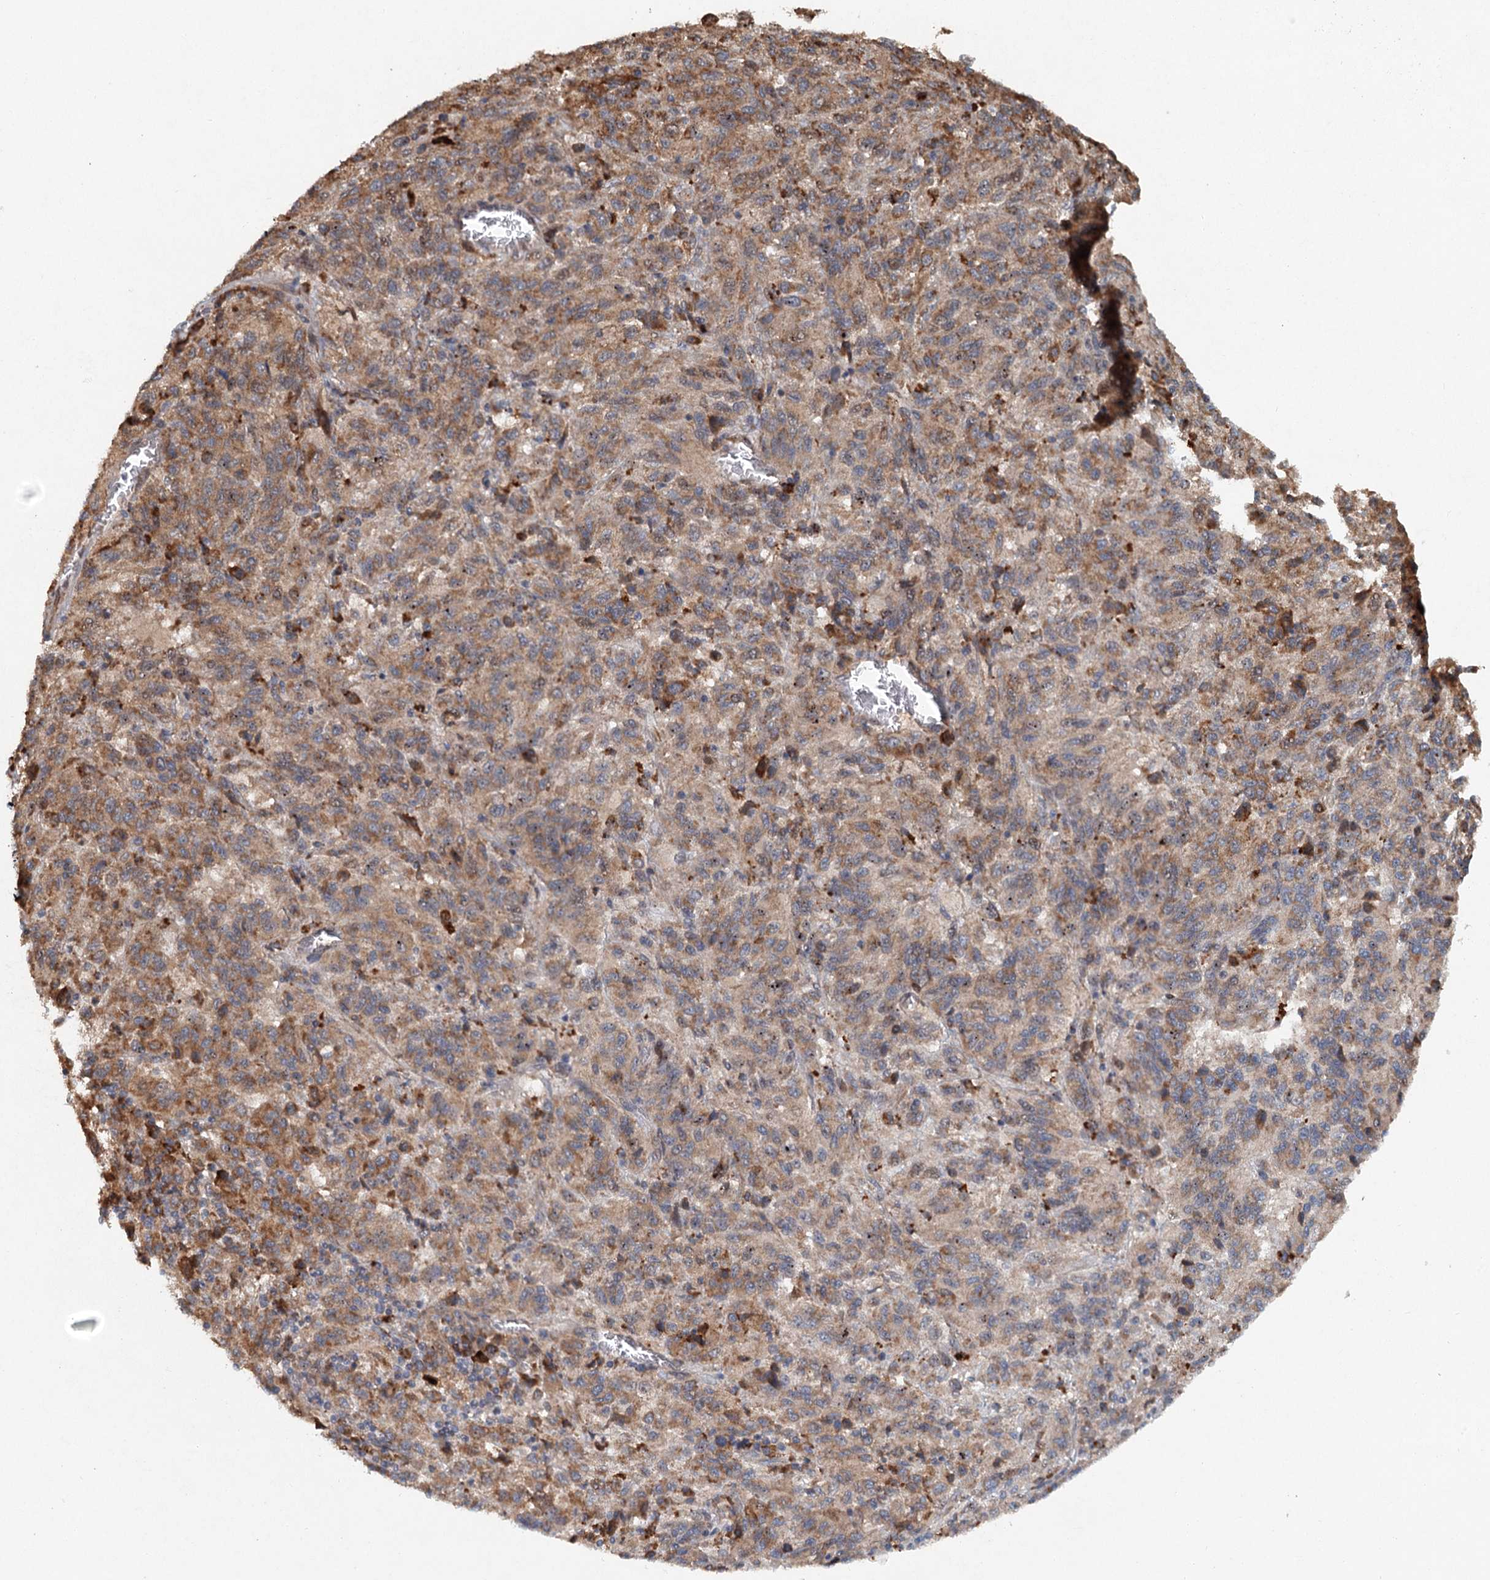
{"staining": {"intensity": "moderate", "quantity": "25%-75%", "location": "cytoplasmic/membranous"}, "tissue": "melanoma", "cell_type": "Tumor cells", "image_type": "cancer", "snomed": [{"axis": "morphology", "description": "Malignant melanoma, Metastatic site"}, {"axis": "topography", "description": "Lung"}], "caption": "Immunohistochemistry of malignant melanoma (metastatic site) reveals medium levels of moderate cytoplasmic/membranous staining in about 25%-75% of tumor cells.", "gene": "SRPX2", "patient": {"sex": "male", "age": 64}}